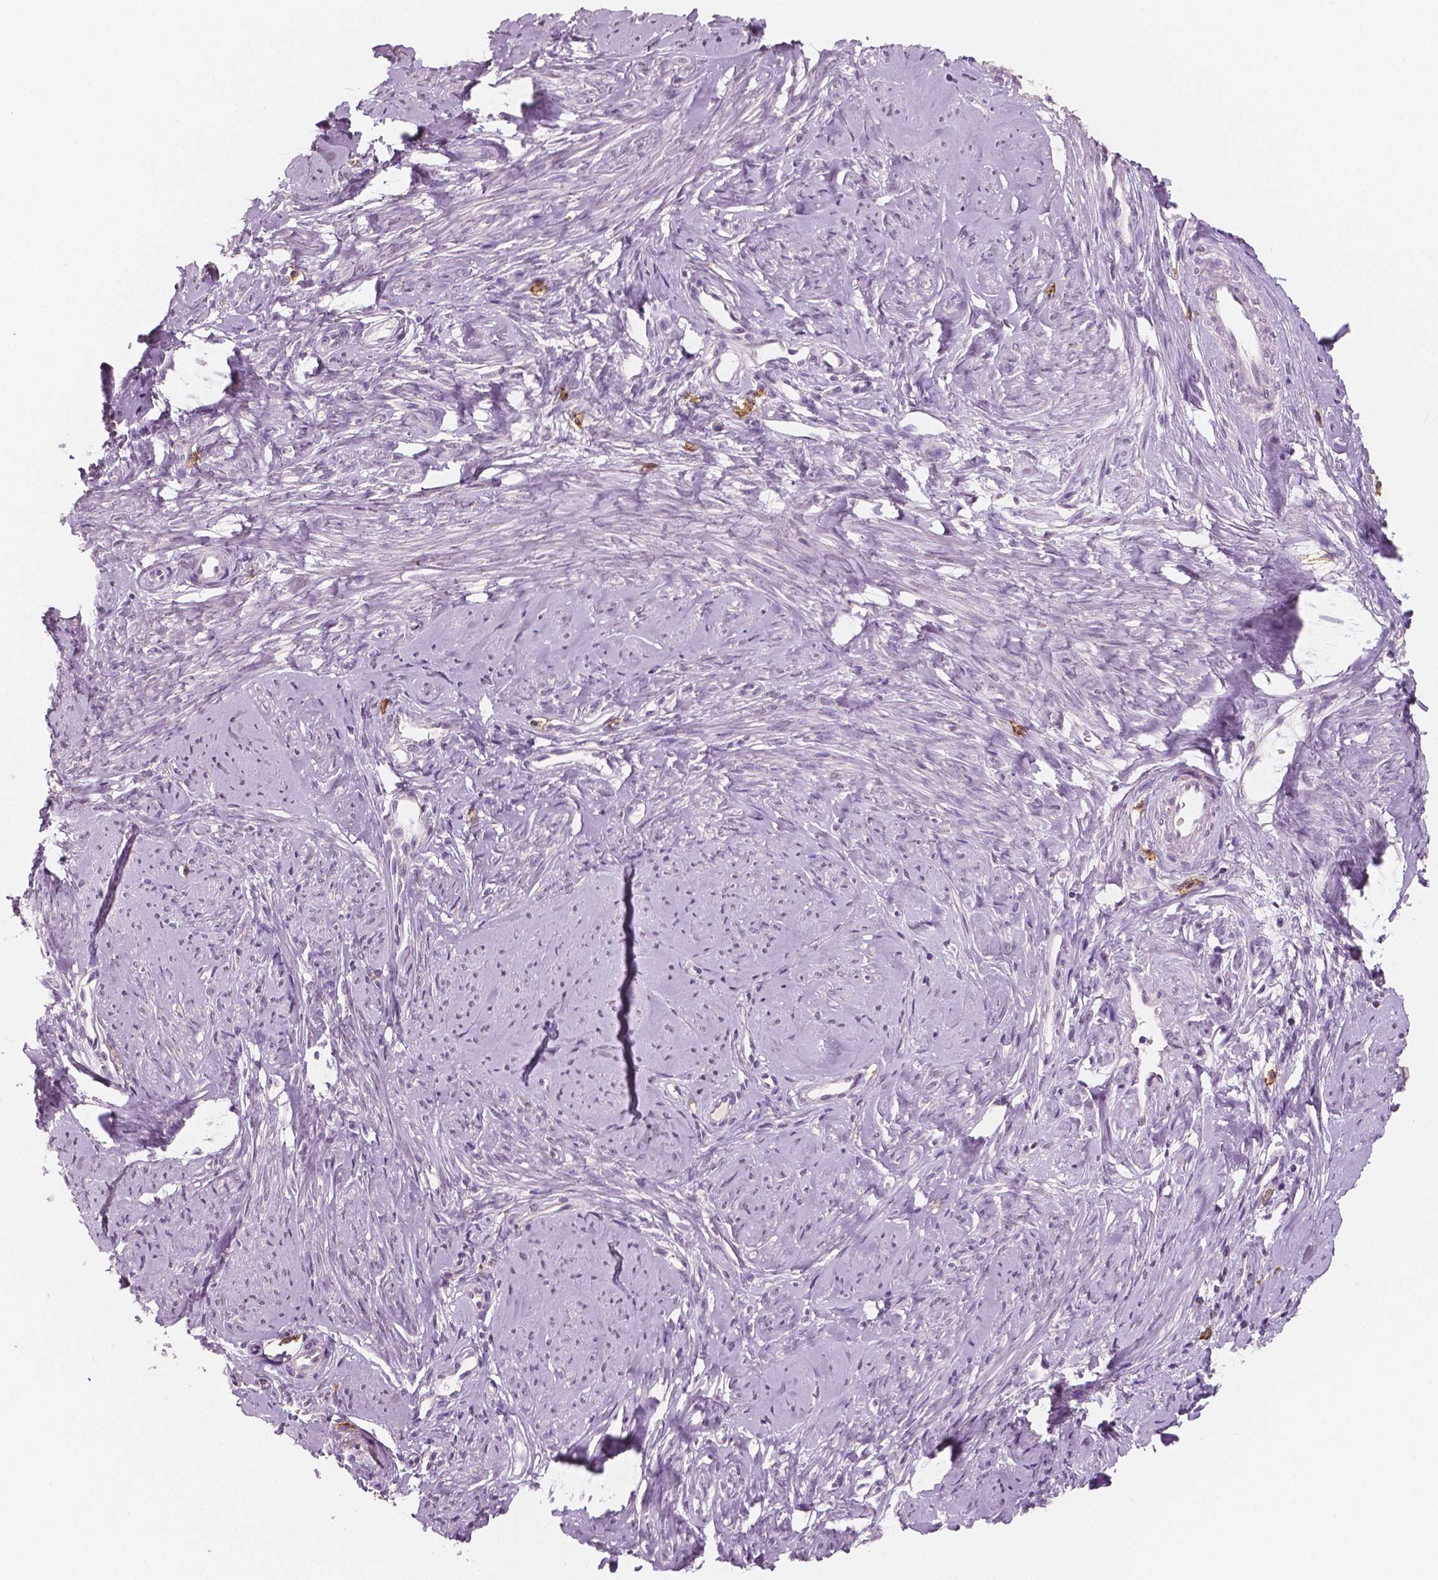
{"staining": {"intensity": "negative", "quantity": "none", "location": "none"}, "tissue": "smooth muscle", "cell_type": "Smooth muscle cells", "image_type": "normal", "snomed": [{"axis": "morphology", "description": "Normal tissue, NOS"}, {"axis": "topography", "description": "Smooth muscle"}], "caption": "Benign smooth muscle was stained to show a protein in brown. There is no significant positivity in smooth muscle cells. (Brightfield microscopy of DAB immunohistochemistry (IHC) at high magnification).", "gene": "KIT", "patient": {"sex": "female", "age": 48}}